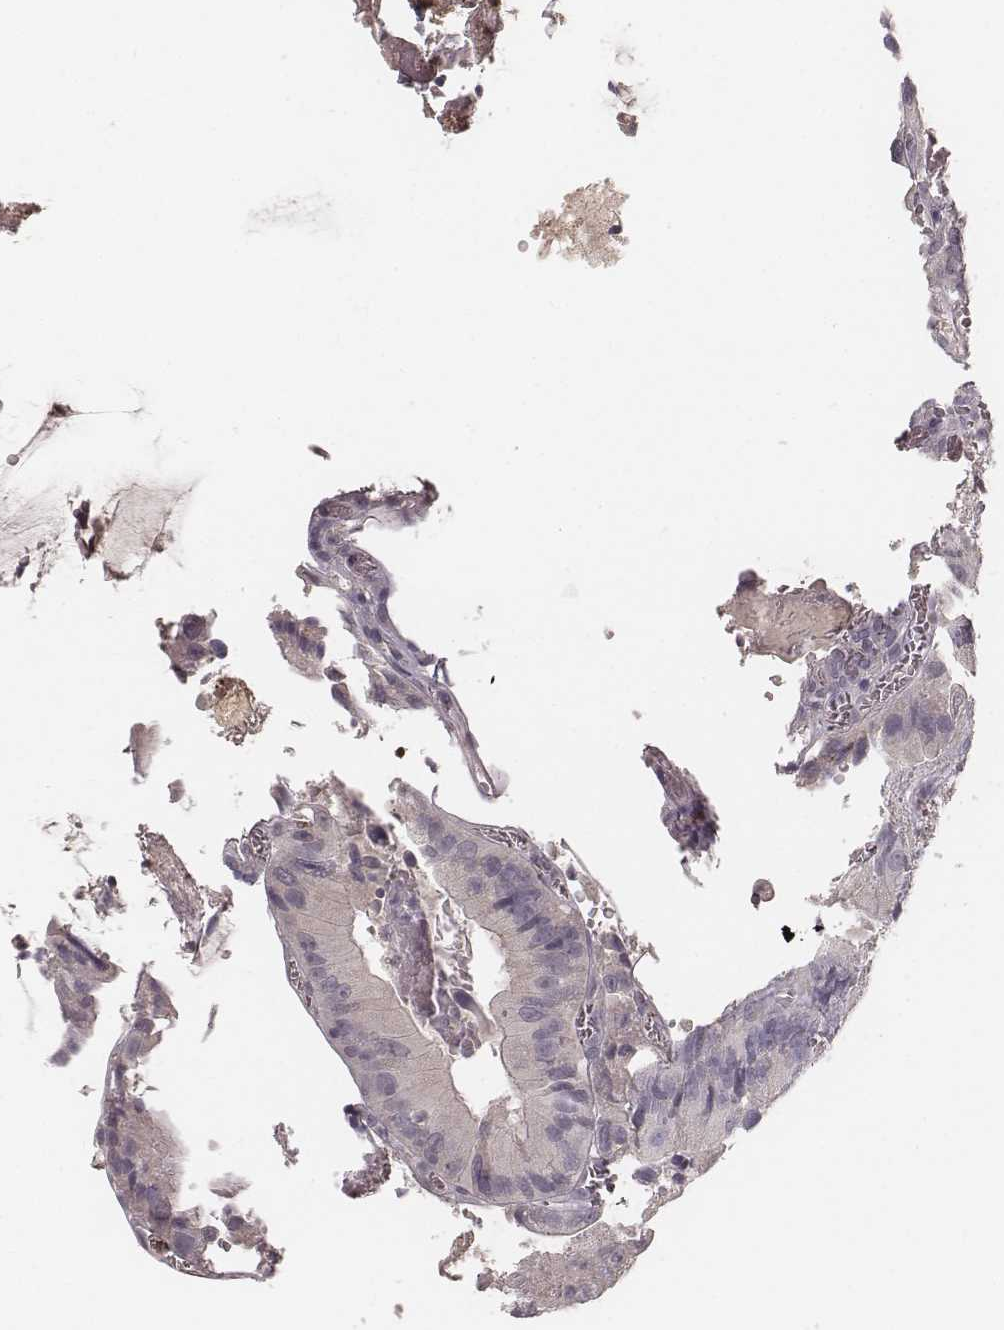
{"staining": {"intensity": "negative", "quantity": "none", "location": "none"}, "tissue": "colorectal cancer", "cell_type": "Tumor cells", "image_type": "cancer", "snomed": [{"axis": "morphology", "description": "Adenocarcinoma, NOS"}, {"axis": "topography", "description": "Colon"}], "caption": "Protein analysis of adenocarcinoma (colorectal) shows no significant staining in tumor cells.", "gene": "CD8A", "patient": {"sex": "female", "age": 86}}